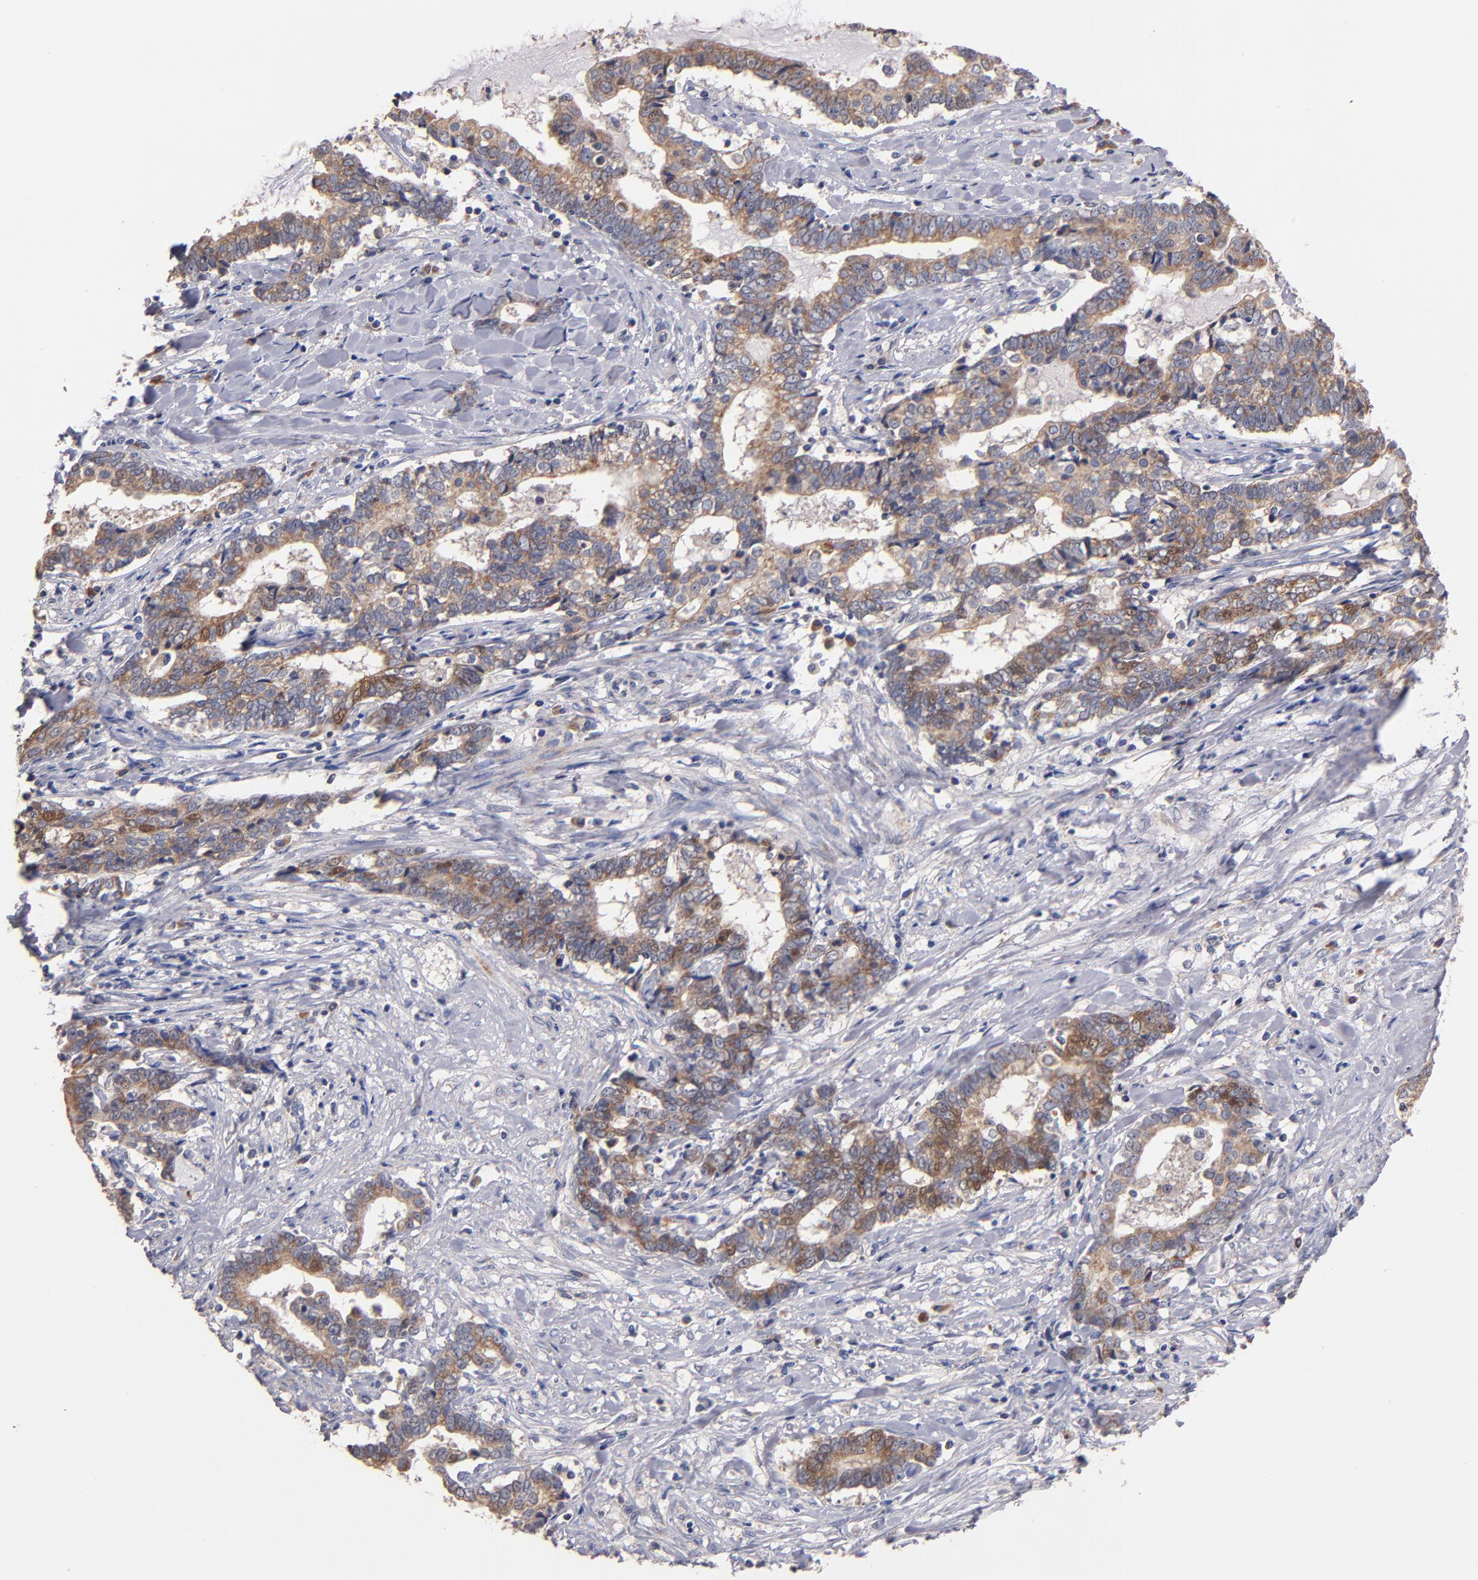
{"staining": {"intensity": "weak", "quantity": ">75%", "location": "cytoplasmic/membranous"}, "tissue": "liver cancer", "cell_type": "Tumor cells", "image_type": "cancer", "snomed": [{"axis": "morphology", "description": "Cholangiocarcinoma"}, {"axis": "topography", "description": "Liver"}], "caption": "Immunohistochemical staining of human liver cancer exhibits low levels of weak cytoplasmic/membranous expression in approximately >75% of tumor cells. Nuclei are stained in blue.", "gene": "DIABLO", "patient": {"sex": "male", "age": 57}}